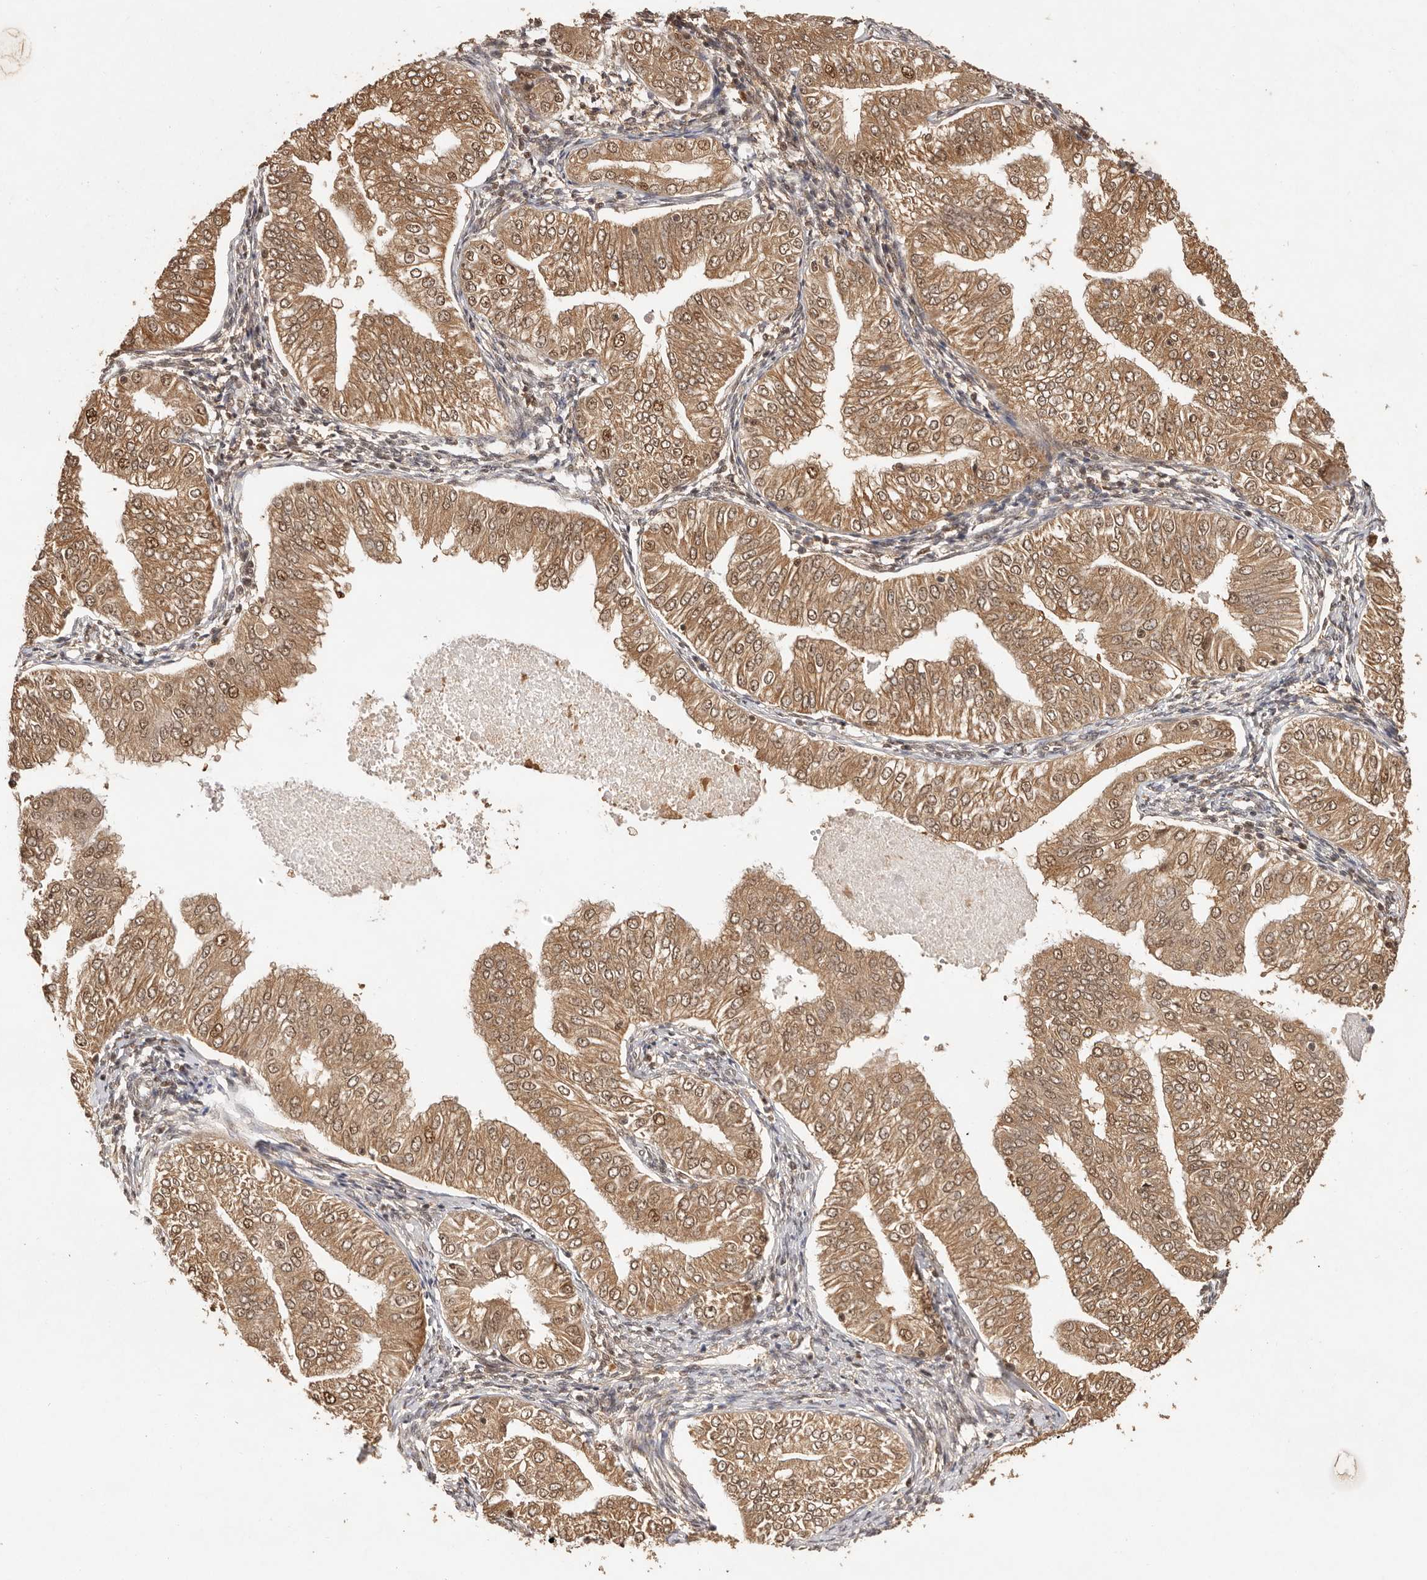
{"staining": {"intensity": "moderate", "quantity": ">75%", "location": "cytoplasmic/membranous,nuclear"}, "tissue": "endometrial cancer", "cell_type": "Tumor cells", "image_type": "cancer", "snomed": [{"axis": "morphology", "description": "Normal tissue, NOS"}, {"axis": "morphology", "description": "Adenocarcinoma, NOS"}, {"axis": "topography", "description": "Endometrium"}], "caption": "Endometrial cancer tissue demonstrates moderate cytoplasmic/membranous and nuclear expression in approximately >75% of tumor cells", "gene": "PSMA5", "patient": {"sex": "female", "age": 53}}